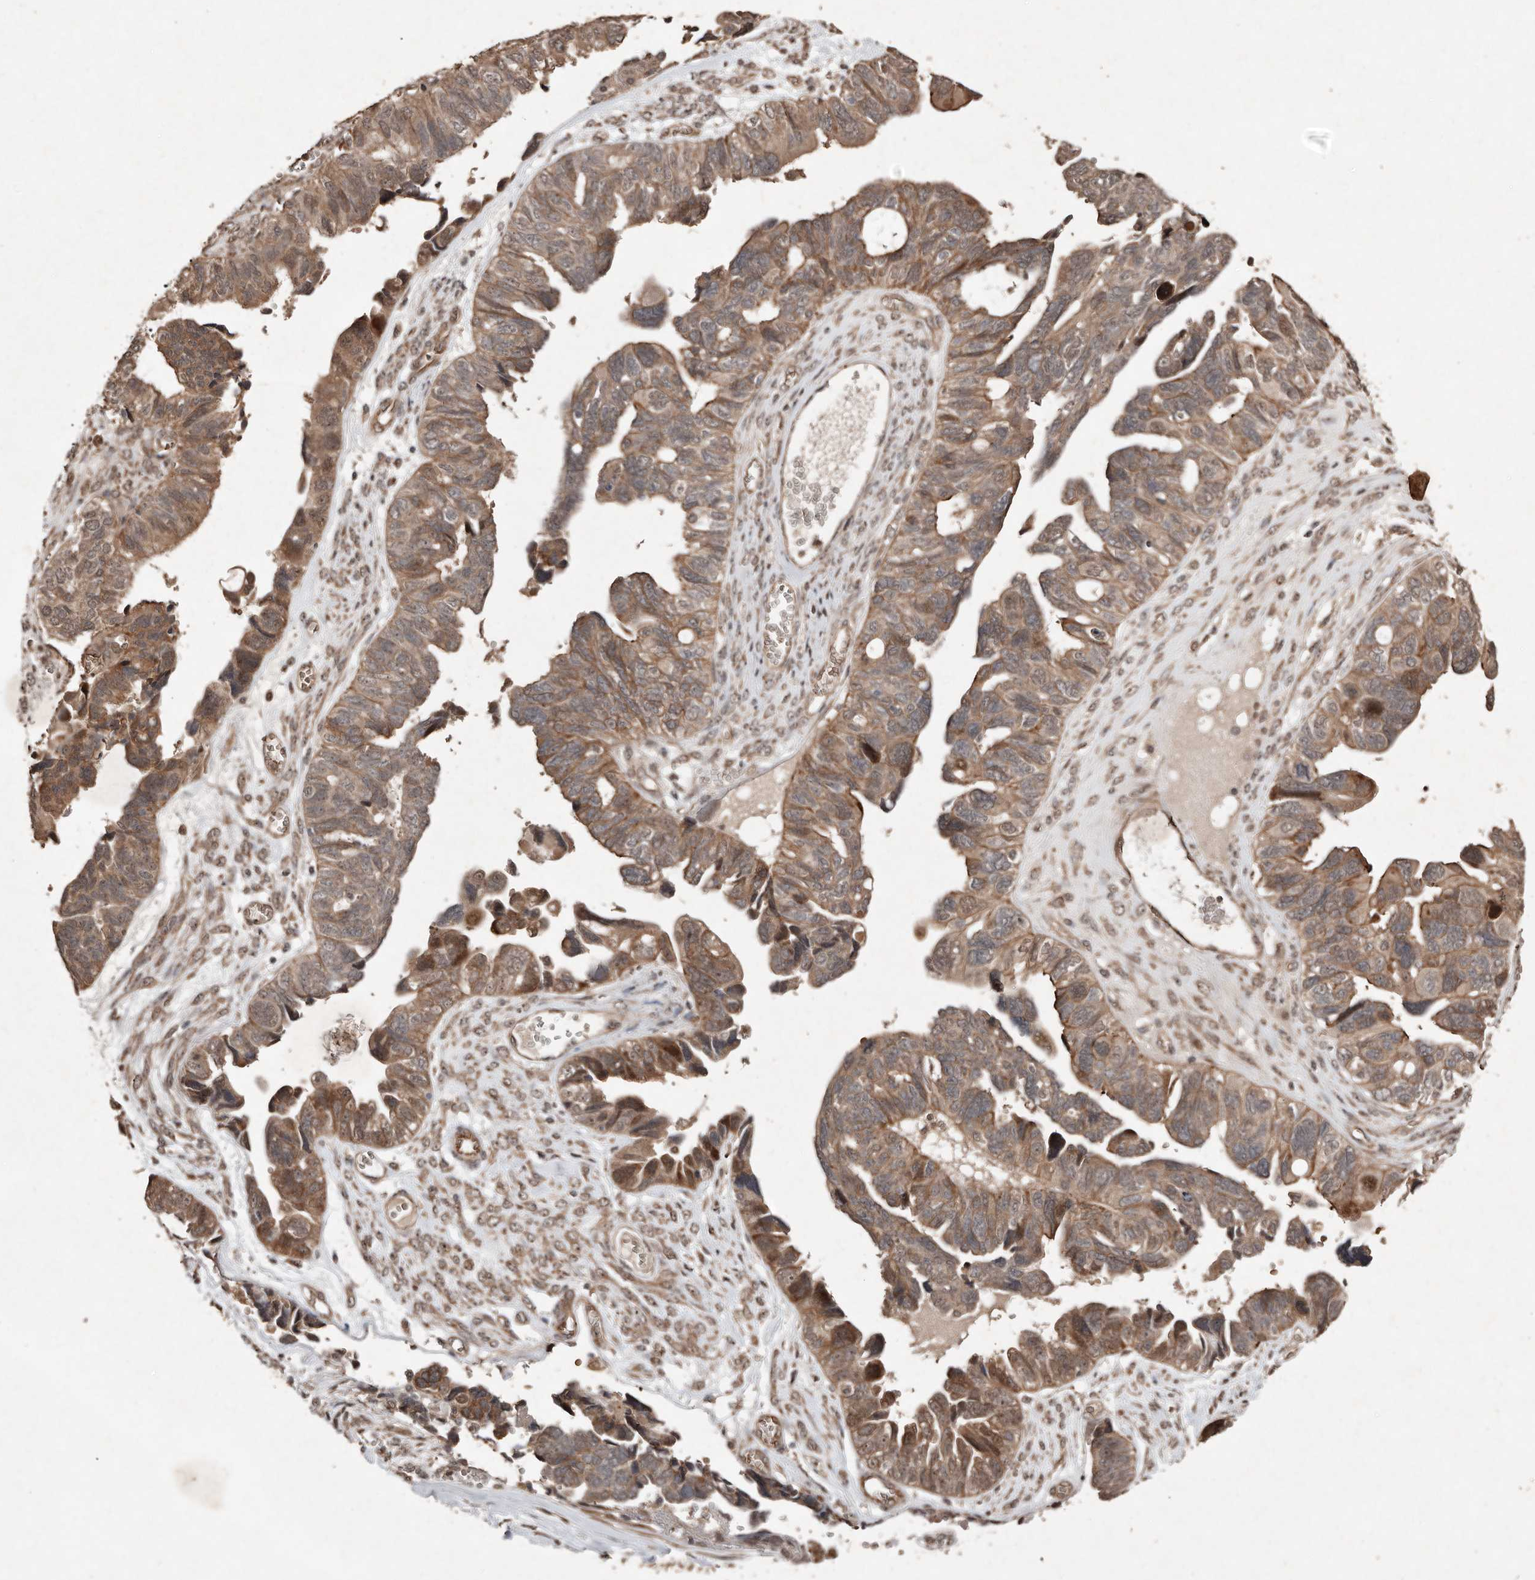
{"staining": {"intensity": "moderate", "quantity": ">75%", "location": "cytoplasmic/membranous"}, "tissue": "ovarian cancer", "cell_type": "Tumor cells", "image_type": "cancer", "snomed": [{"axis": "morphology", "description": "Cystadenocarcinoma, serous, NOS"}, {"axis": "topography", "description": "Ovary"}], "caption": "High-magnification brightfield microscopy of ovarian serous cystadenocarcinoma stained with DAB (3,3'-diaminobenzidine) (brown) and counterstained with hematoxylin (blue). tumor cells exhibit moderate cytoplasmic/membranous positivity is present in about>75% of cells.", "gene": "DIP2C", "patient": {"sex": "female", "age": 79}}